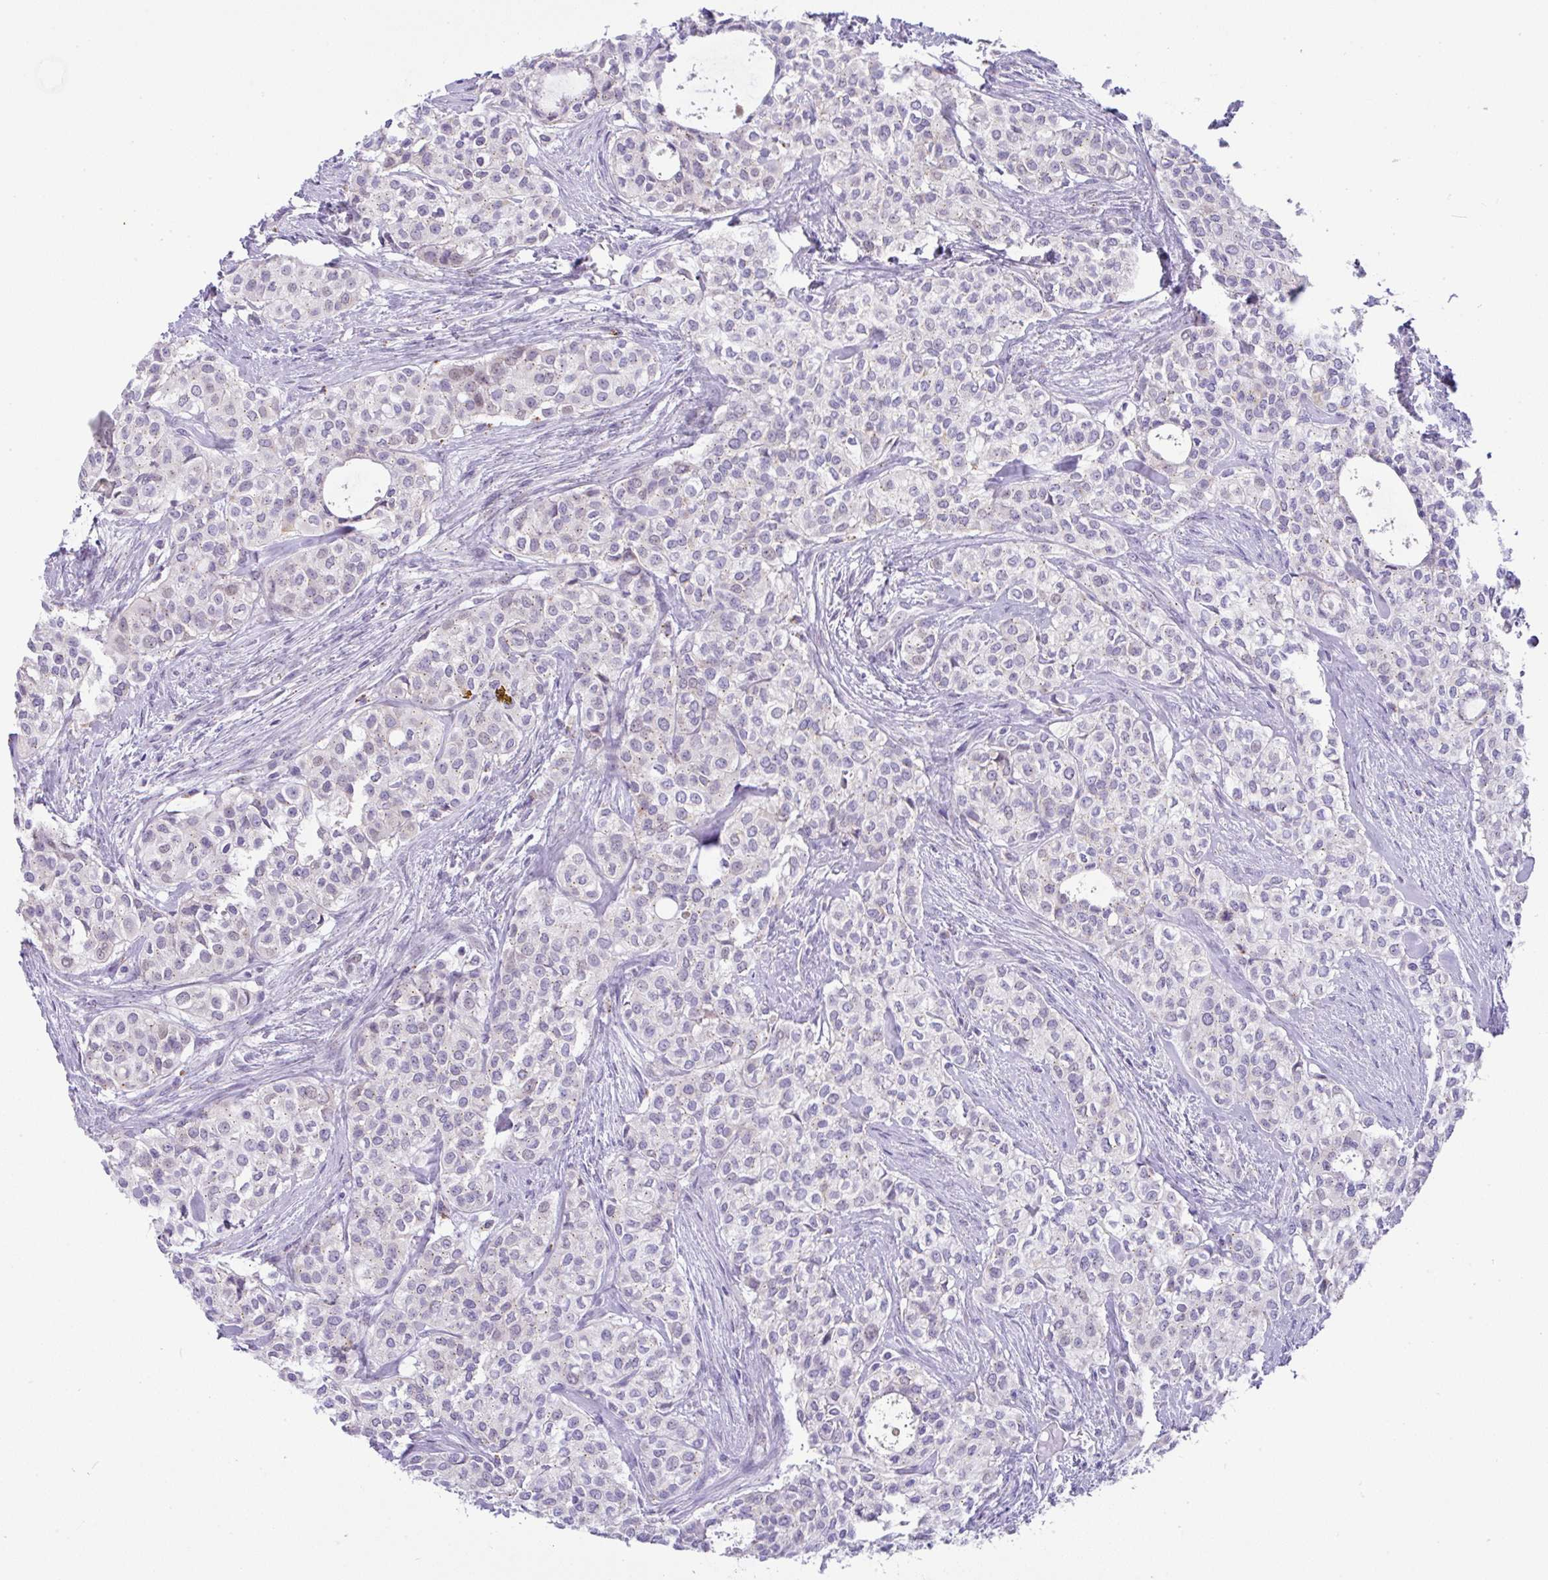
{"staining": {"intensity": "weak", "quantity": "<25%", "location": "nuclear"}, "tissue": "head and neck cancer", "cell_type": "Tumor cells", "image_type": "cancer", "snomed": [{"axis": "morphology", "description": "Adenocarcinoma, NOS"}, {"axis": "topography", "description": "Head-Neck"}], "caption": "The micrograph shows no staining of tumor cells in head and neck cancer (adenocarcinoma).", "gene": "FAM177A1", "patient": {"sex": "male", "age": 81}}